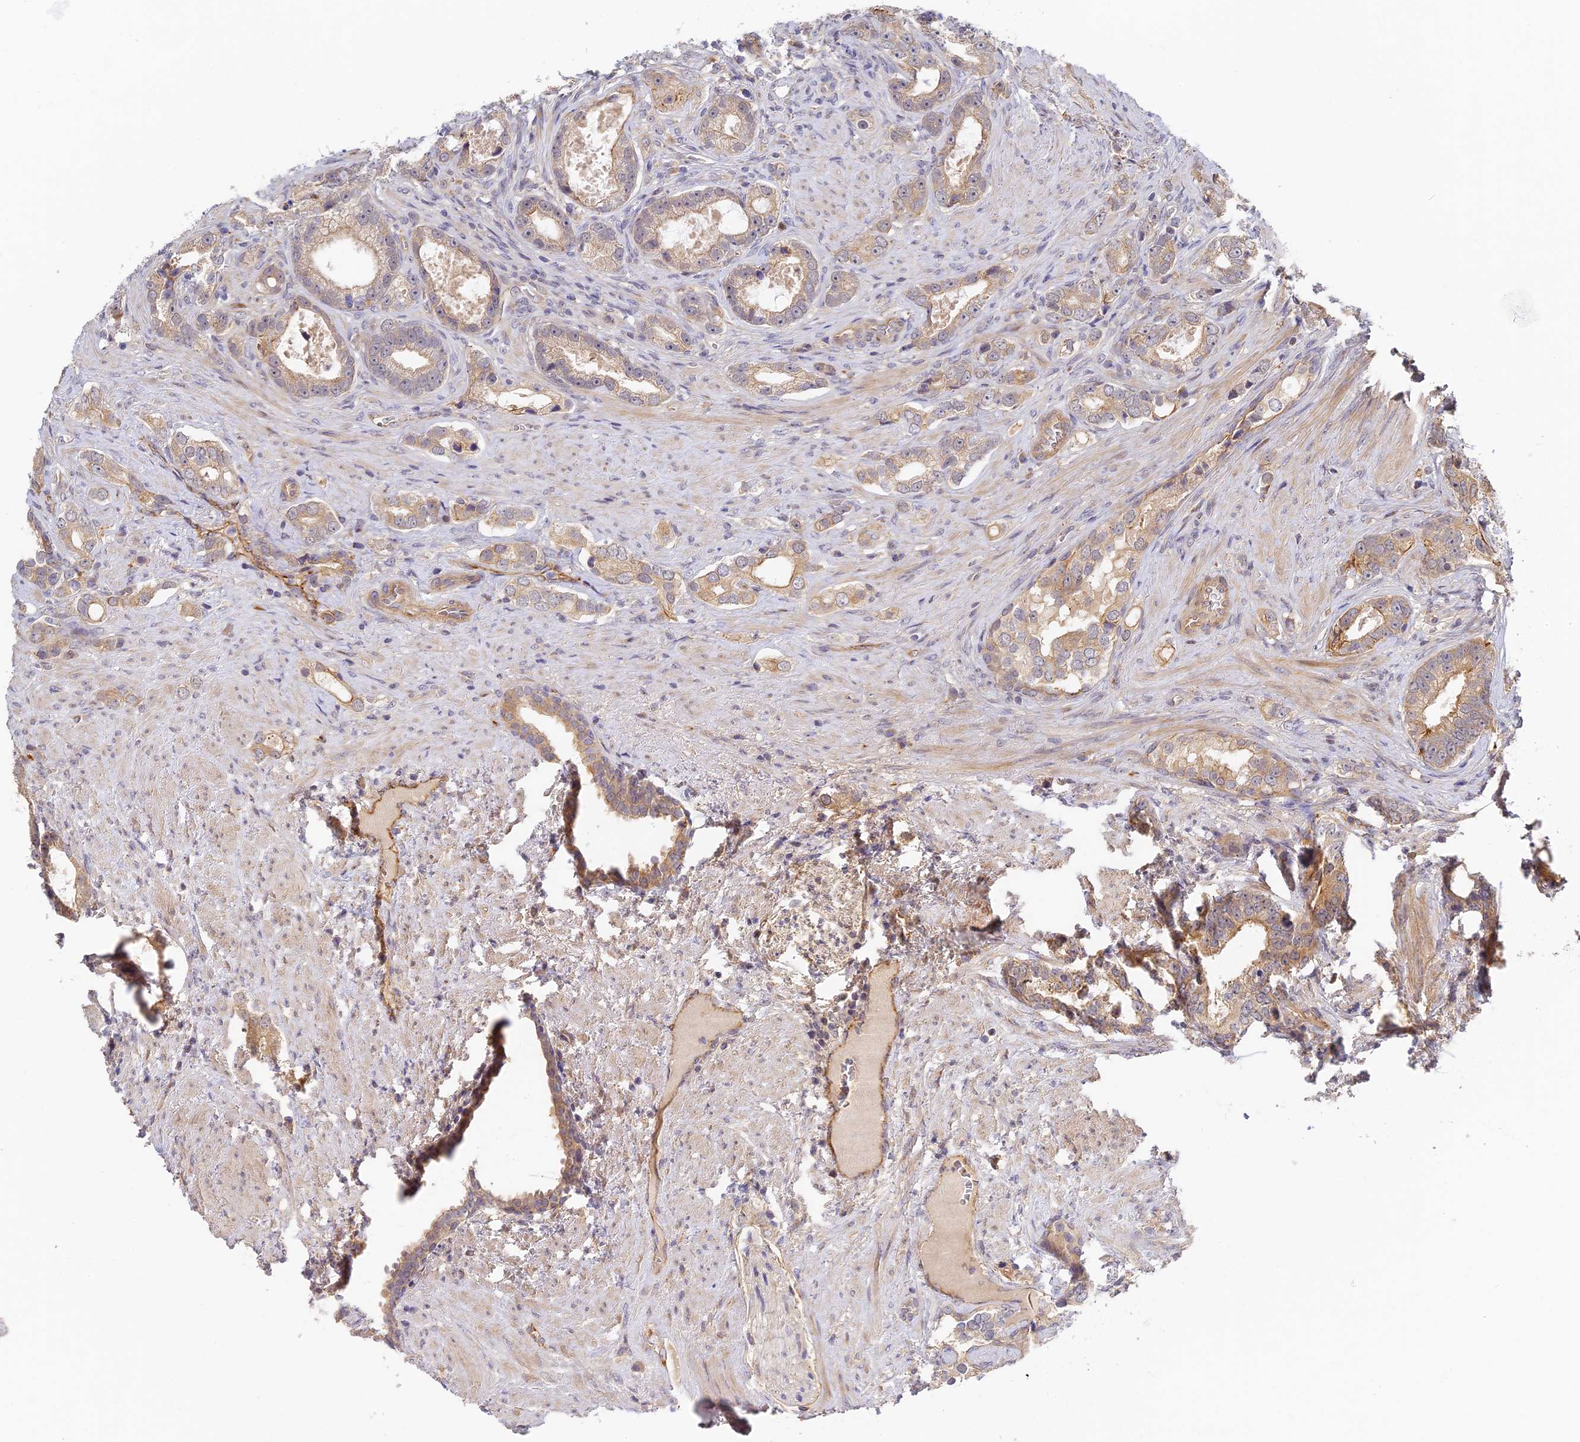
{"staining": {"intensity": "weak", "quantity": "25%-75%", "location": "cytoplasmic/membranous"}, "tissue": "prostate cancer", "cell_type": "Tumor cells", "image_type": "cancer", "snomed": [{"axis": "morphology", "description": "Adenocarcinoma, High grade"}, {"axis": "topography", "description": "Prostate"}], "caption": "Immunohistochemical staining of prostate cancer reveals weak cytoplasmic/membranous protein expression in about 25%-75% of tumor cells. Nuclei are stained in blue.", "gene": "MISP3", "patient": {"sex": "male", "age": 67}}